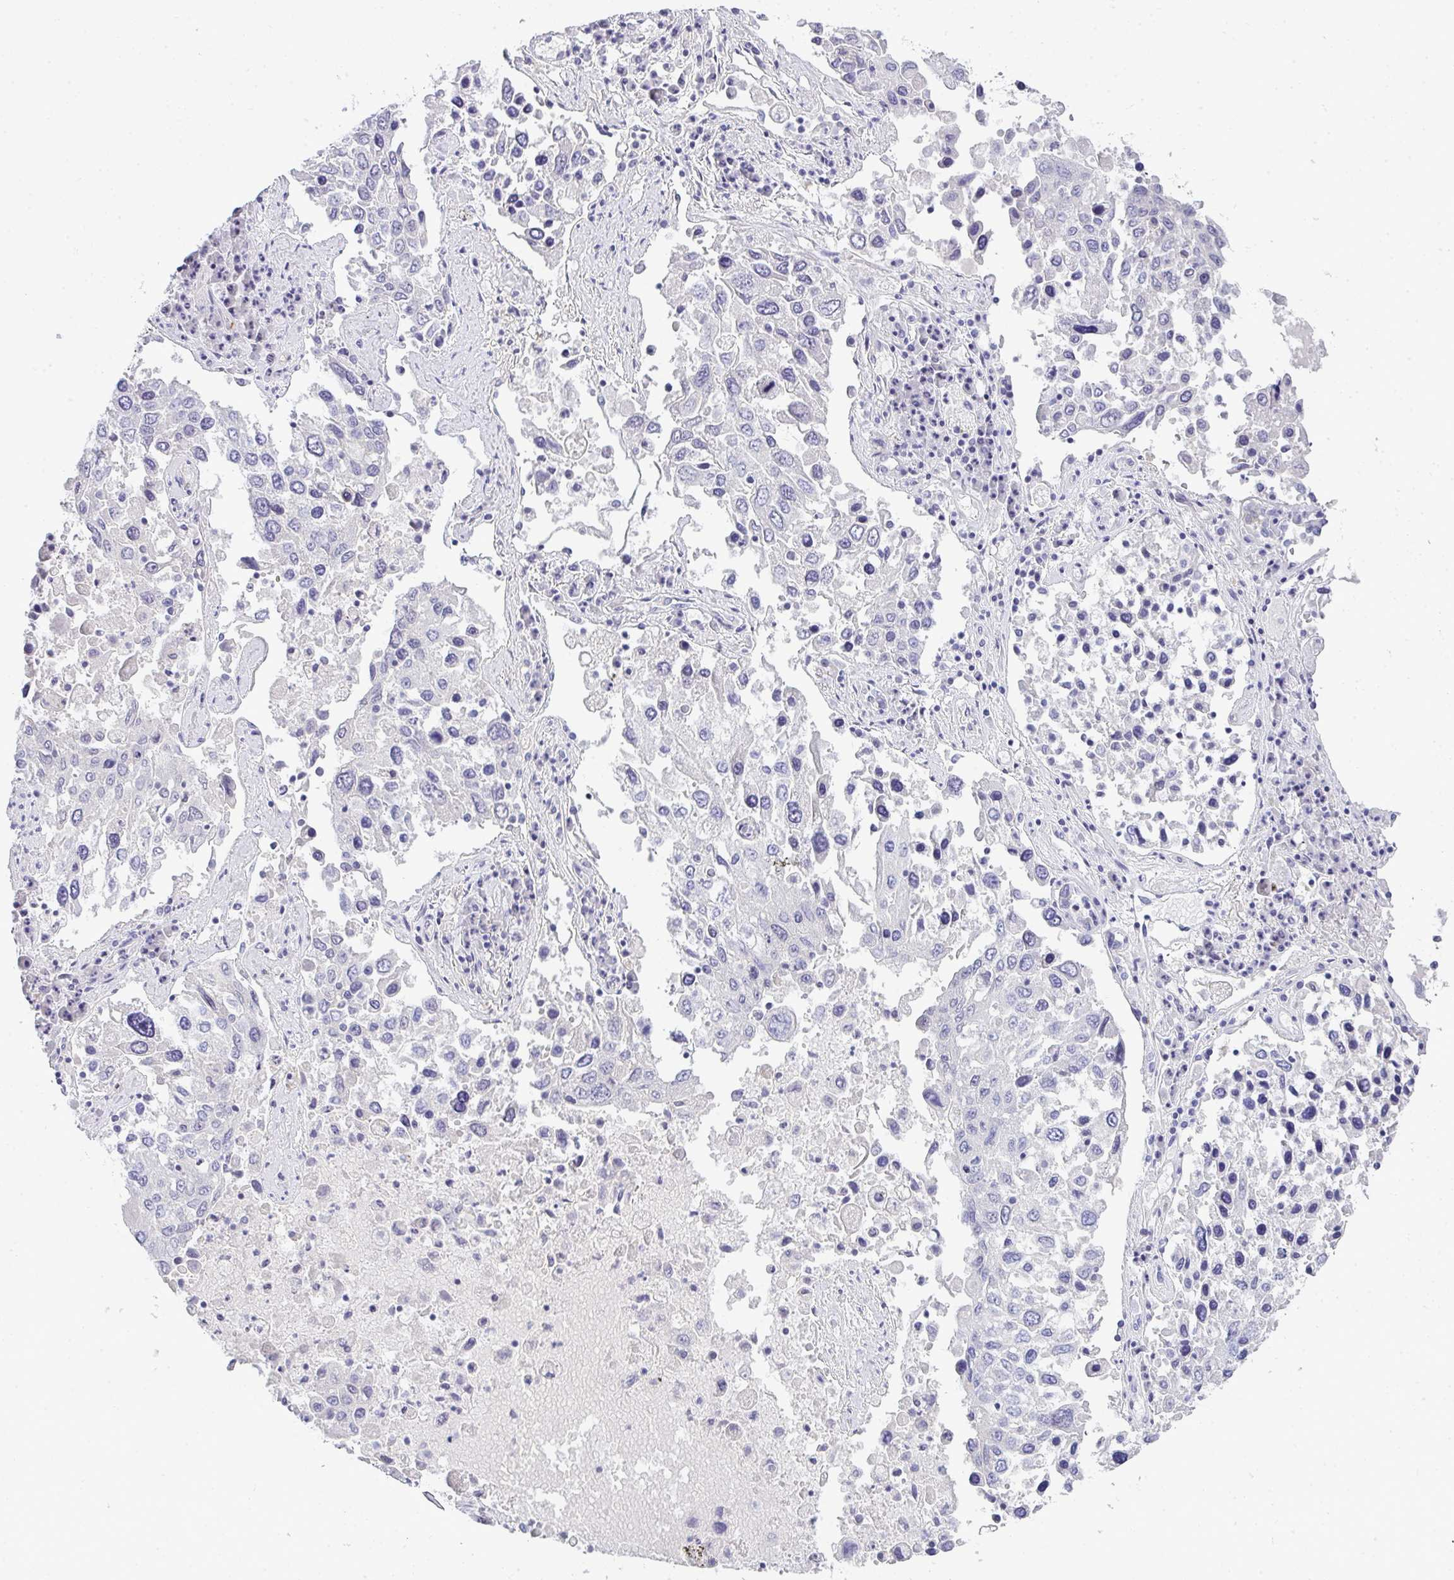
{"staining": {"intensity": "negative", "quantity": "none", "location": "none"}, "tissue": "lung cancer", "cell_type": "Tumor cells", "image_type": "cancer", "snomed": [{"axis": "morphology", "description": "Squamous cell carcinoma, NOS"}, {"axis": "topography", "description": "Lung"}], "caption": "Protein analysis of lung squamous cell carcinoma displays no significant staining in tumor cells. (Brightfield microscopy of DAB (3,3'-diaminobenzidine) immunohistochemistry (IHC) at high magnification).", "gene": "TMEM82", "patient": {"sex": "male", "age": 65}}